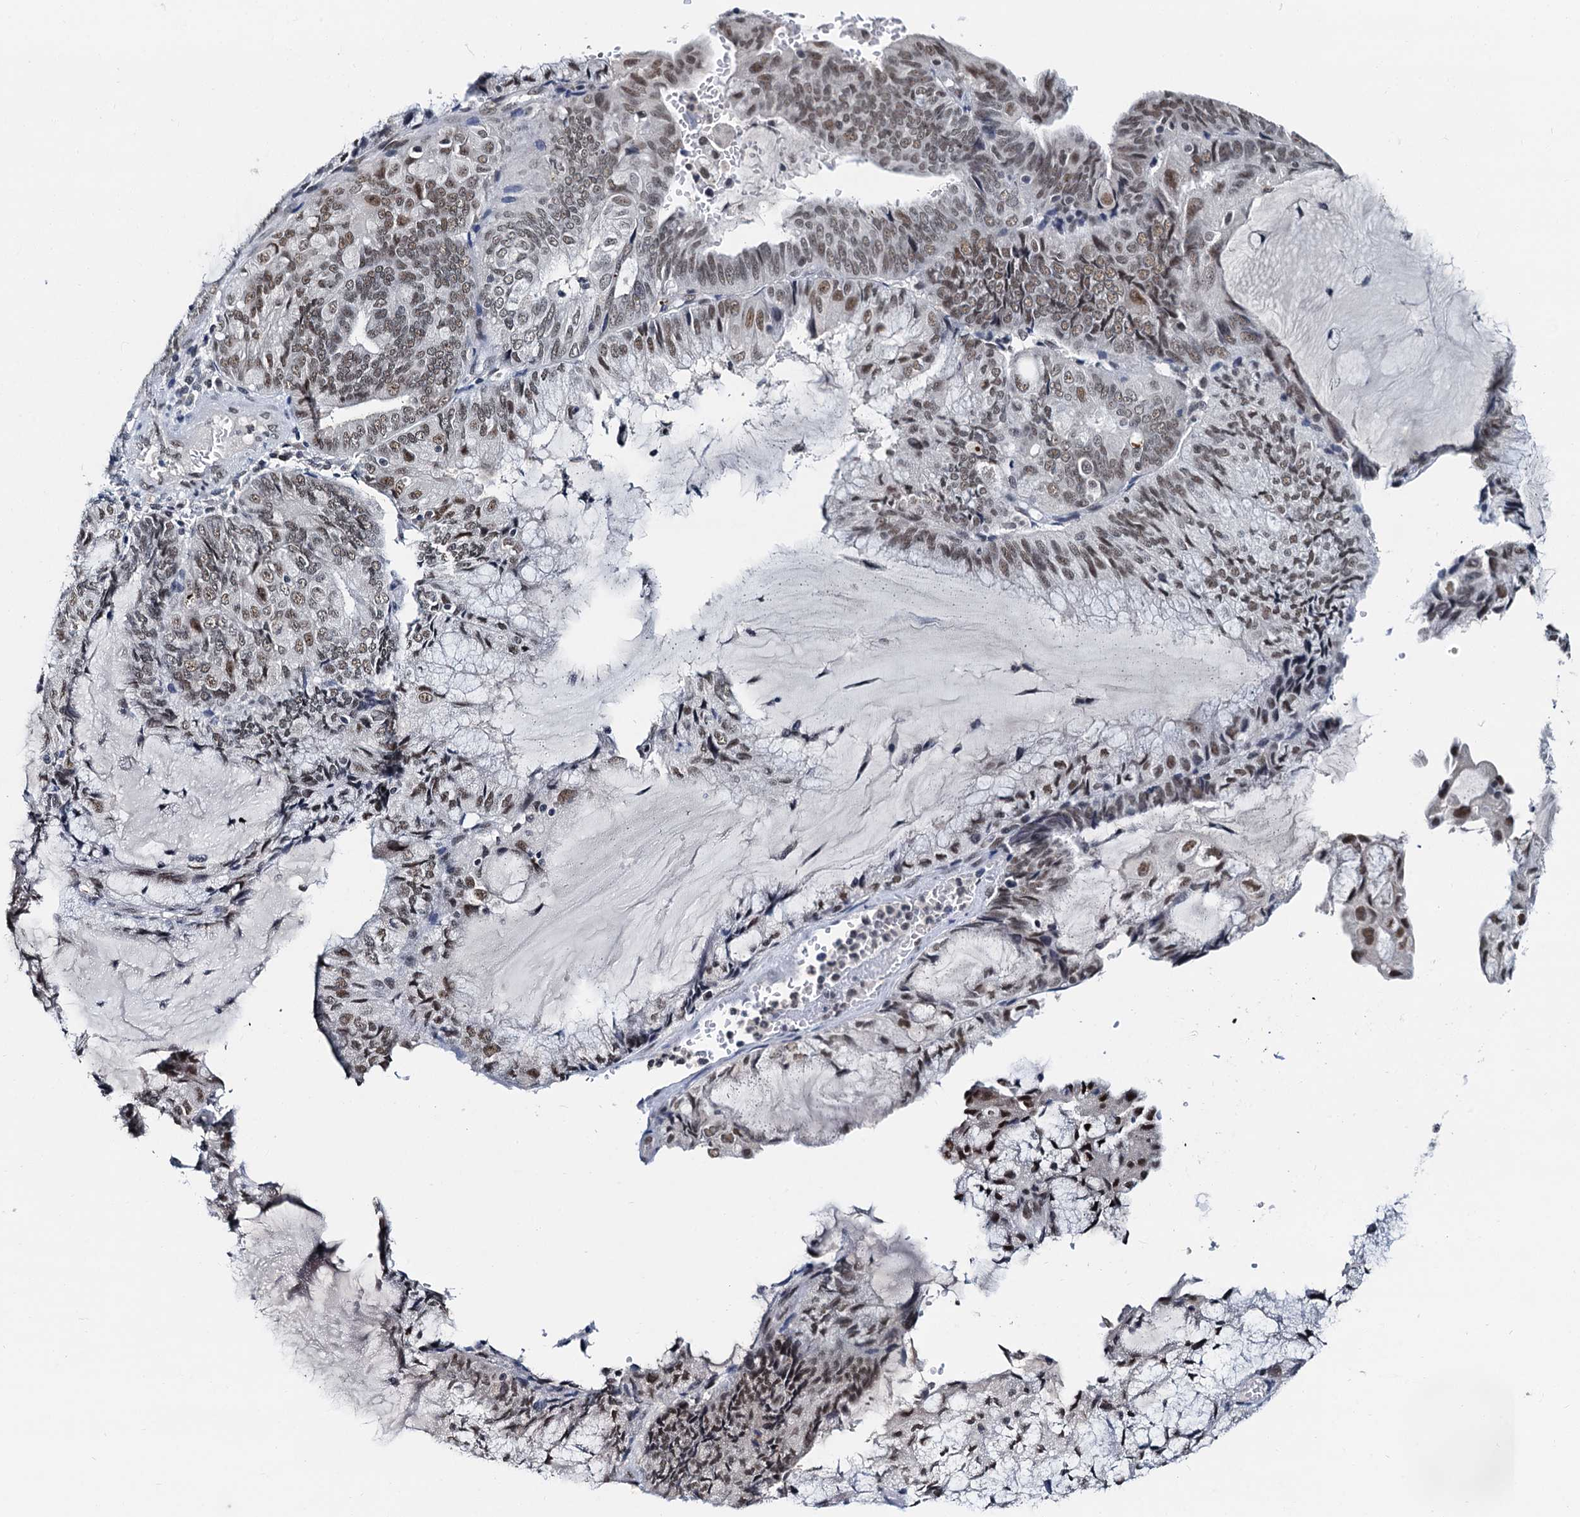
{"staining": {"intensity": "moderate", "quantity": ">75%", "location": "nuclear"}, "tissue": "endometrial cancer", "cell_type": "Tumor cells", "image_type": "cancer", "snomed": [{"axis": "morphology", "description": "Adenocarcinoma, NOS"}, {"axis": "topography", "description": "Endometrium"}], "caption": "Immunohistochemical staining of endometrial adenocarcinoma shows medium levels of moderate nuclear protein positivity in about >75% of tumor cells.", "gene": "SNRPD1", "patient": {"sex": "female", "age": 81}}